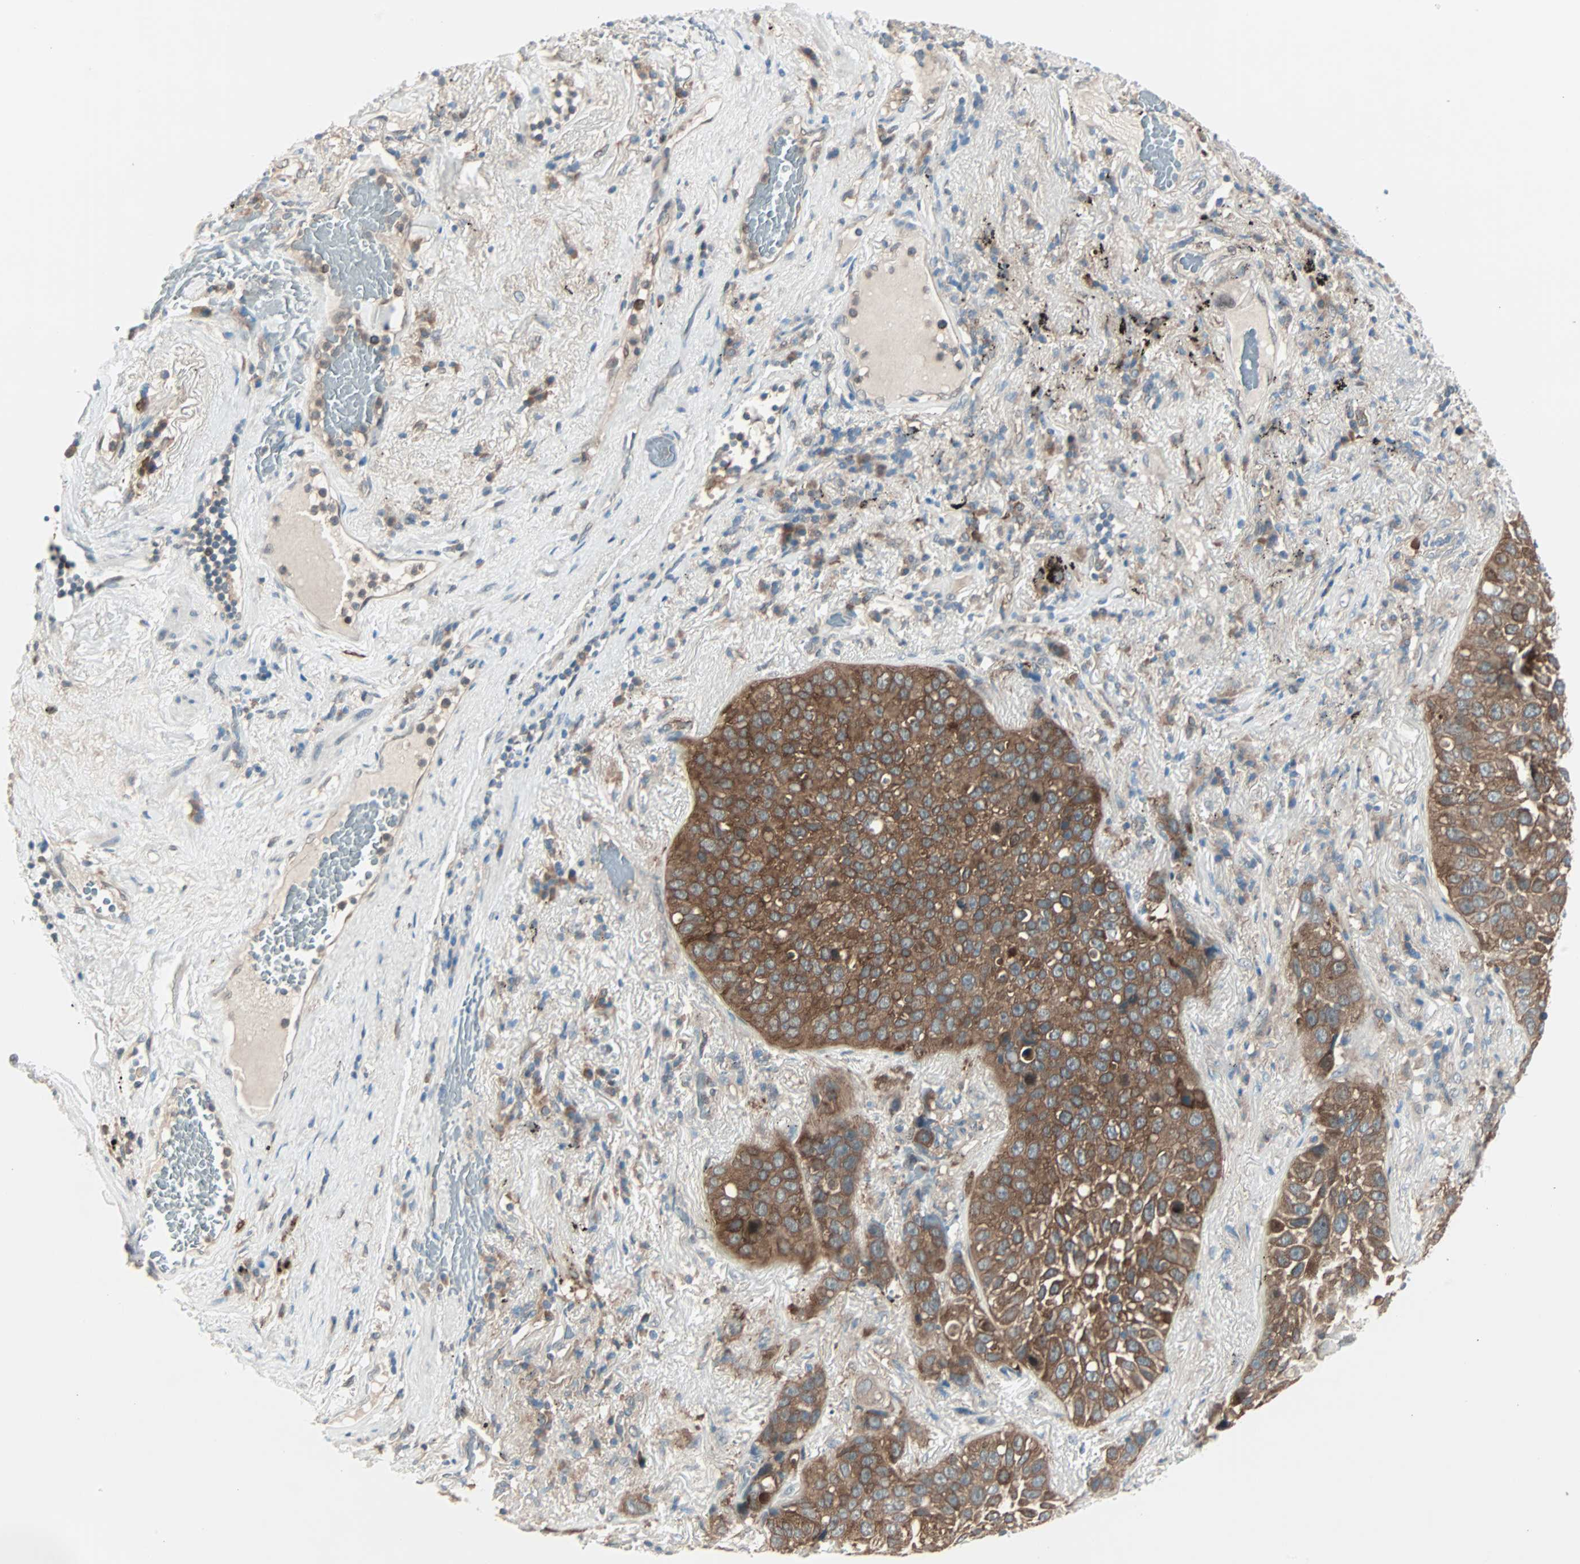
{"staining": {"intensity": "strong", "quantity": ">75%", "location": "cytoplasmic/membranous"}, "tissue": "lung cancer", "cell_type": "Tumor cells", "image_type": "cancer", "snomed": [{"axis": "morphology", "description": "Squamous cell carcinoma, NOS"}, {"axis": "topography", "description": "Lung"}], "caption": "Immunohistochemical staining of human lung cancer reveals strong cytoplasmic/membranous protein expression in approximately >75% of tumor cells. The protein is shown in brown color, while the nuclei are stained blue.", "gene": "SMIM8", "patient": {"sex": "male", "age": 57}}